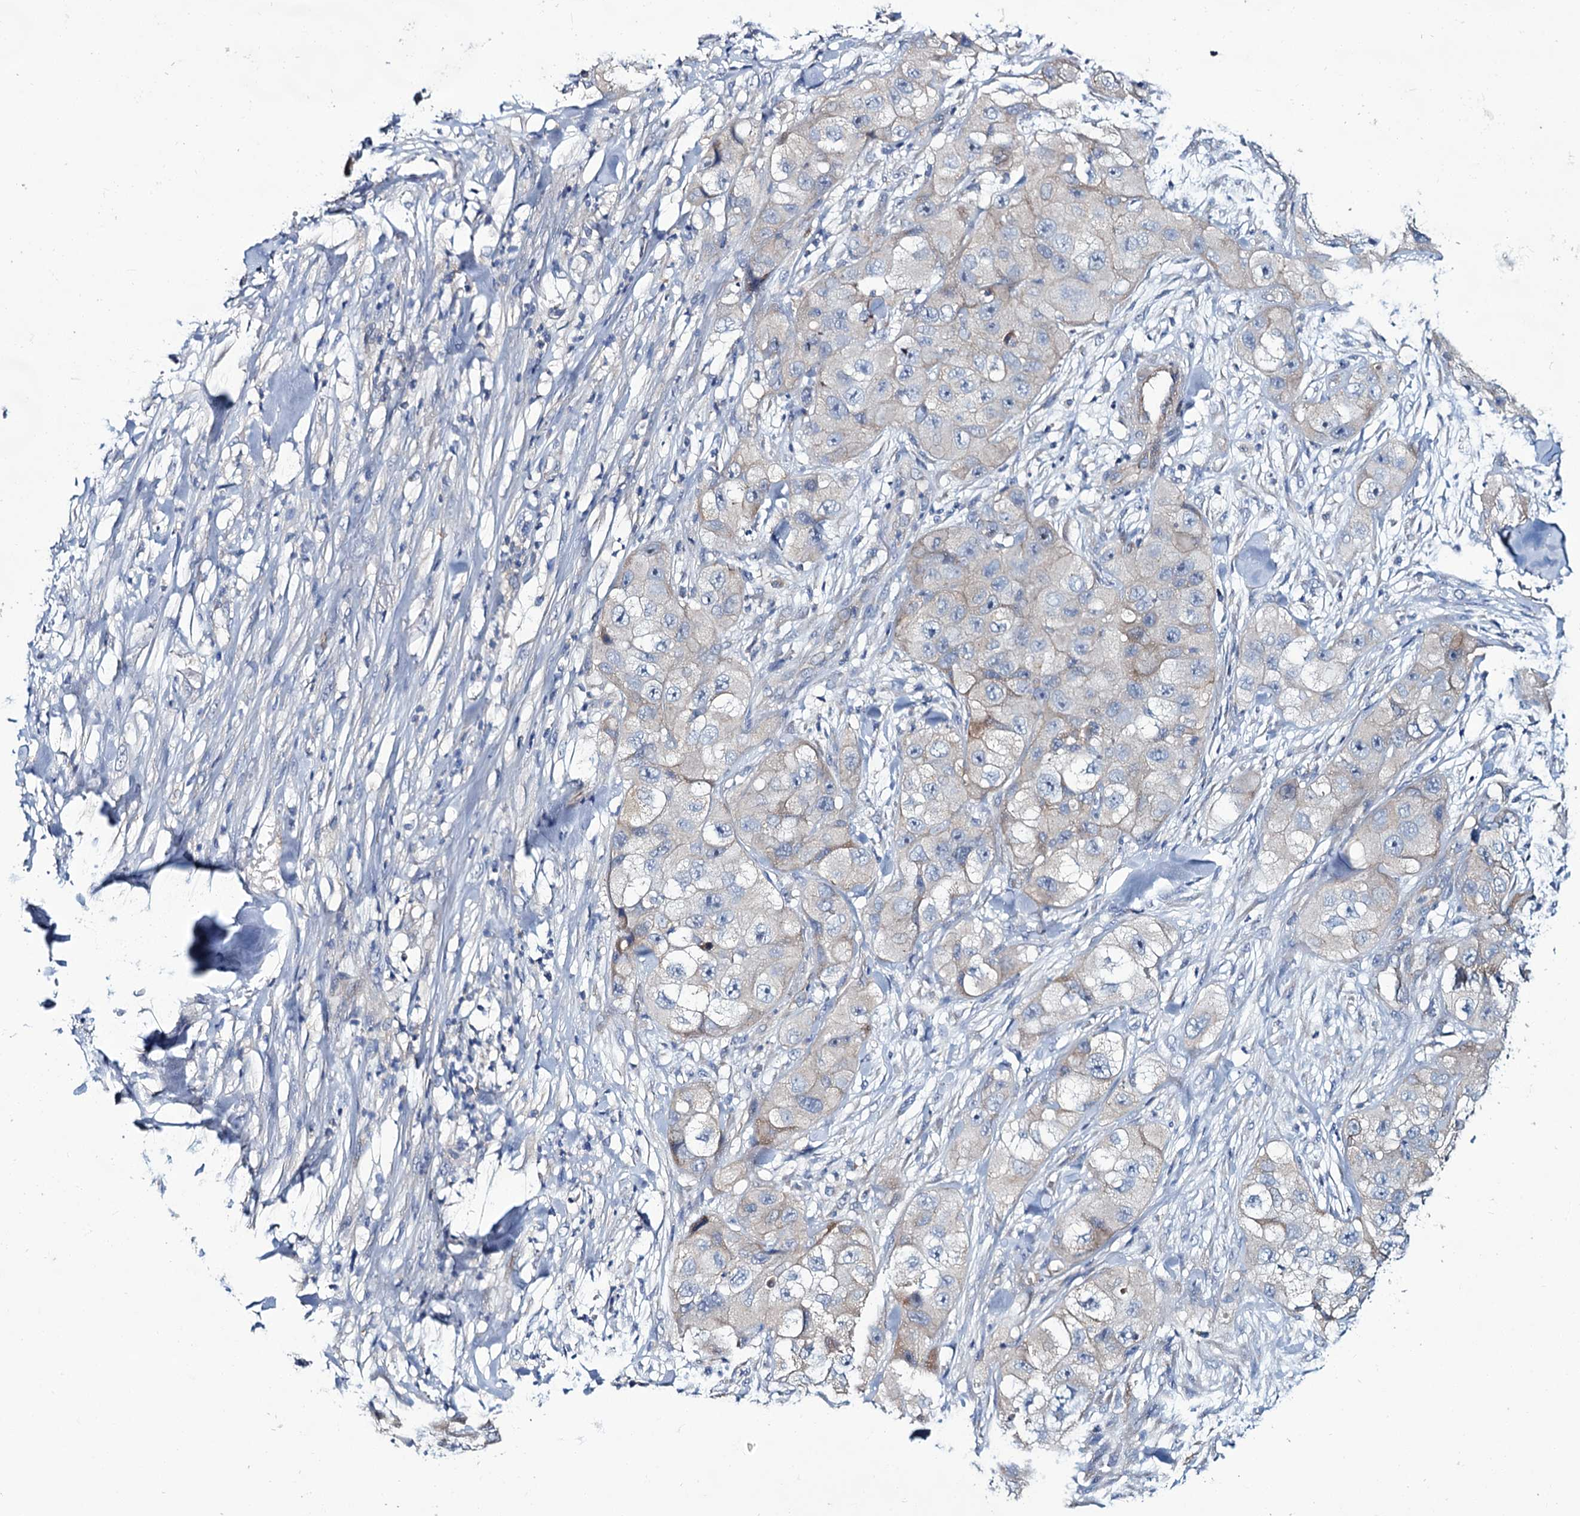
{"staining": {"intensity": "weak", "quantity": "<25%", "location": "cytoplasmic/membranous"}, "tissue": "skin cancer", "cell_type": "Tumor cells", "image_type": "cancer", "snomed": [{"axis": "morphology", "description": "Squamous cell carcinoma, NOS"}, {"axis": "topography", "description": "Skin"}, {"axis": "topography", "description": "Subcutis"}], "caption": "The micrograph reveals no staining of tumor cells in squamous cell carcinoma (skin).", "gene": "CEP295", "patient": {"sex": "male", "age": 73}}